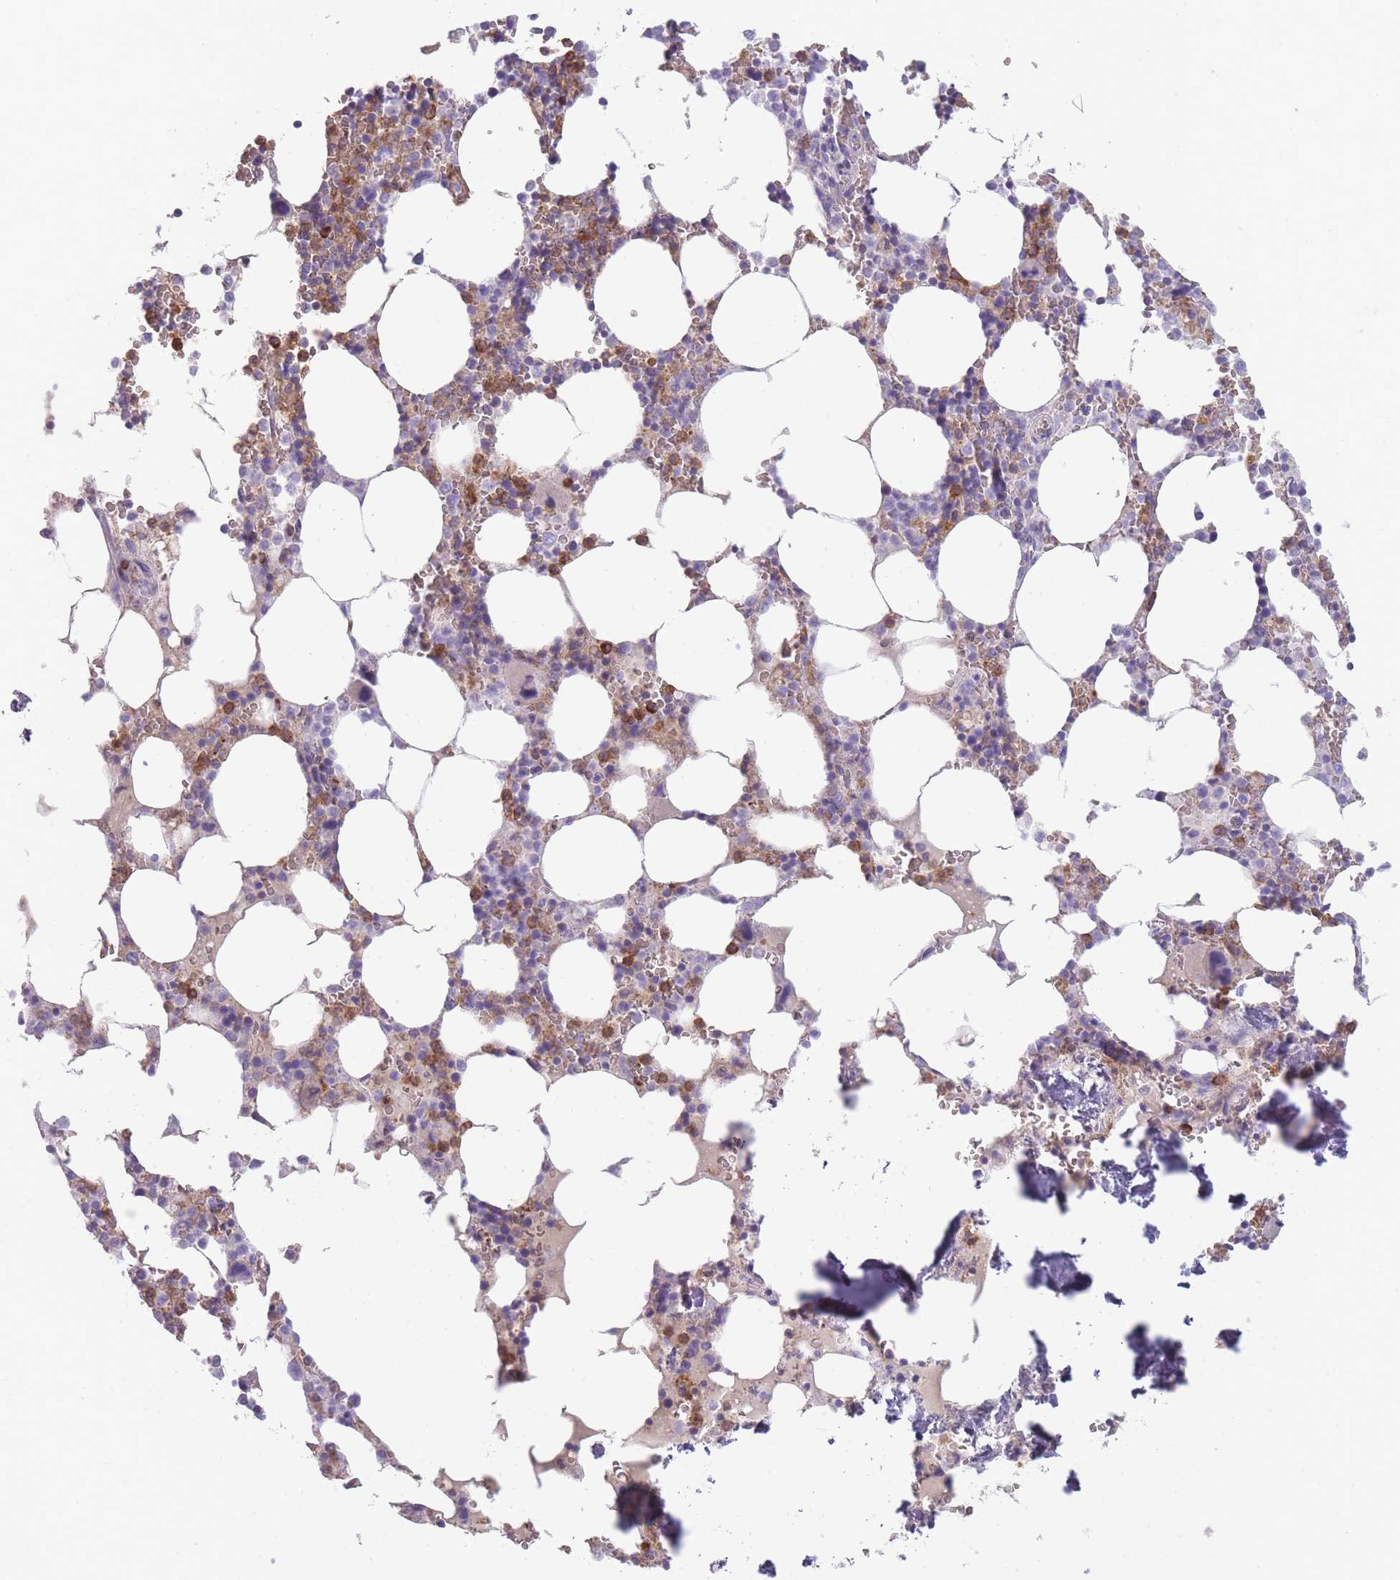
{"staining": {"intensity": "strong", "quantity": "<25%", "location": "cytoplasmic/membranous"}, "tissue": "bone marrow", "cell_type": "Hematopoietic cells", "image_type": "normal", "snomed": [{"axis": "morphology", "description": "Normal tissue, NOS"}, {"axis": "topography", "description": "Bone marrow"}], "caption": "High-magnification brightfield microscopy of benign bone marrow stained with DAB (3,3'-diaminobenzidine) (brown) and counterstained with hematoxylin (blue). hematopoietic cells exhibit strong cytoplasmic/membranous staining is seen in about<25% of cells.", "gene": "CR1L", "patient": {"sex": "male", "age": 64}}